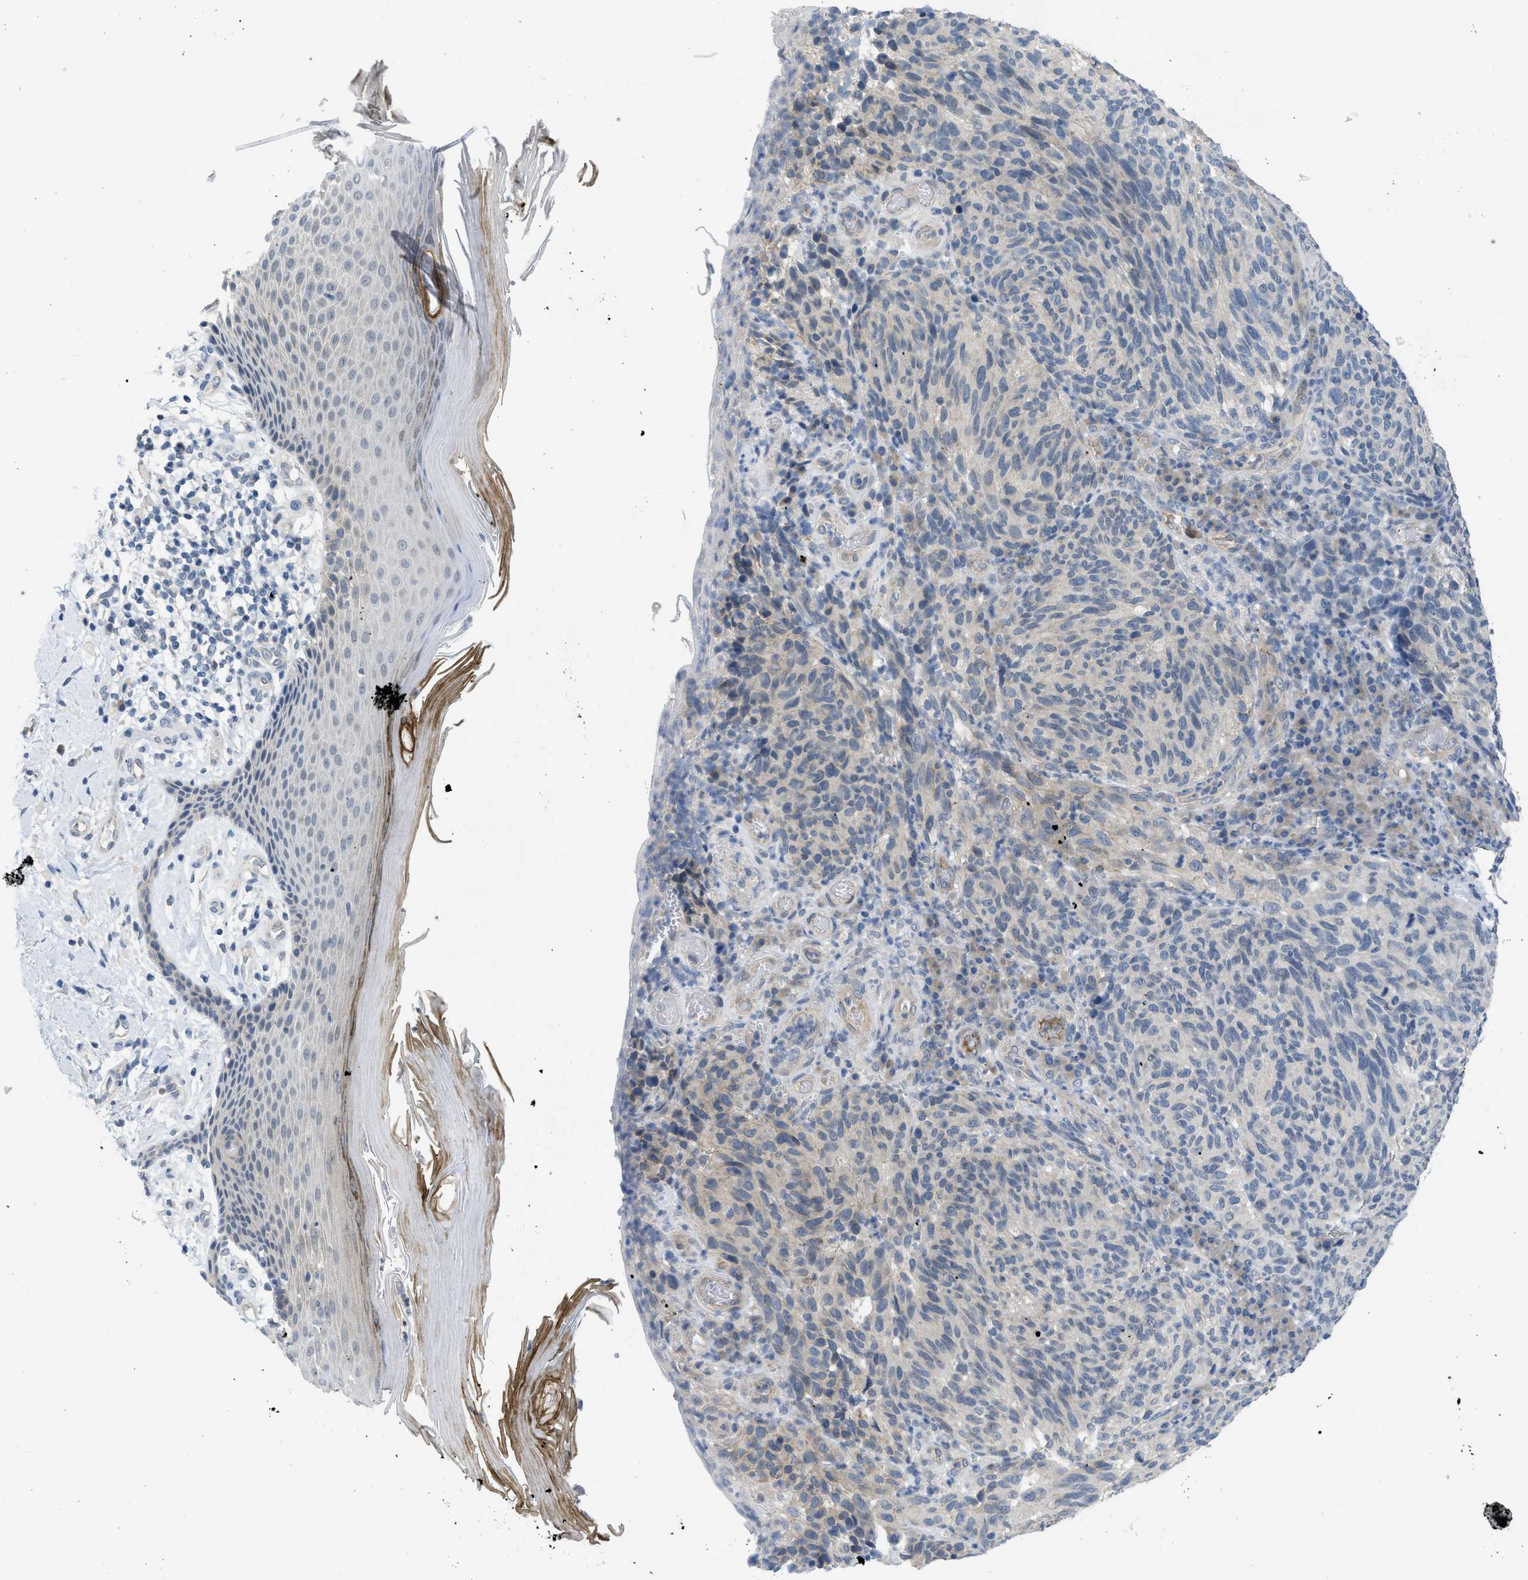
{"staining": {"intensity": "negative", "quantity": "none", "location": "none"}, "tissue": "melanoma", "cell_type": "Tumor cells", "image_type": "cancer", "snomed": [{"axis": "morphology", "description": "Malignant melanoma, NOS"}, {"axis": "topography", "description": "Skin"}], "caption": "A photomicrograph of melanoma stained for a protein displays no brown staining in tumor cells.", "gene": "TNFAIP1", "patient": {"sex": "female", "age": 73}}